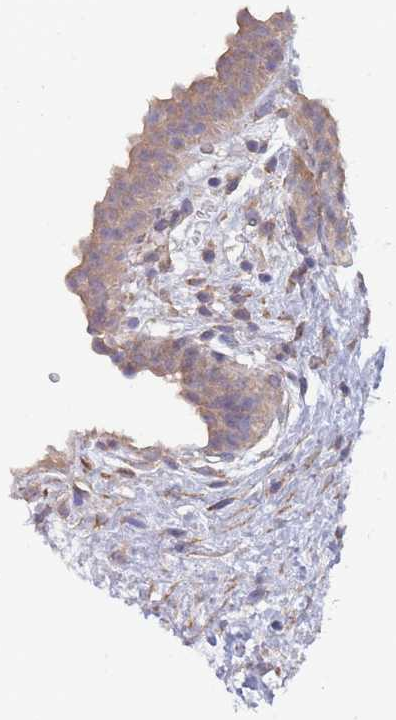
{"staining": {"intensity": "weak", "quantity": "25%-75%", "location": "cytoplasmic/membranous"}, "tissue": "urinary bladder", "cell_type": "Urothelial cells", "image_type": "normal", "snomed": [{"axis": "morphology", "description": "Normal tissue, NOS"}, {"axis": "topography", "description": "Urinary bladder"}], "caption": "Immunohistochemistry staining of unremarkable urinary bladder, which demonstrates low levels of weak cytoplasmic/membranous staining in approximately 25%-75% of urothelial cells indicating weak cytoplasmic/membranous protein staining. The staining was performed using DAB (brown) for protein detection and nuclei were counterstained in hematoxylin (blue).", "gene": "NUB1", "patient": {"sex": "male", "age": 69}}